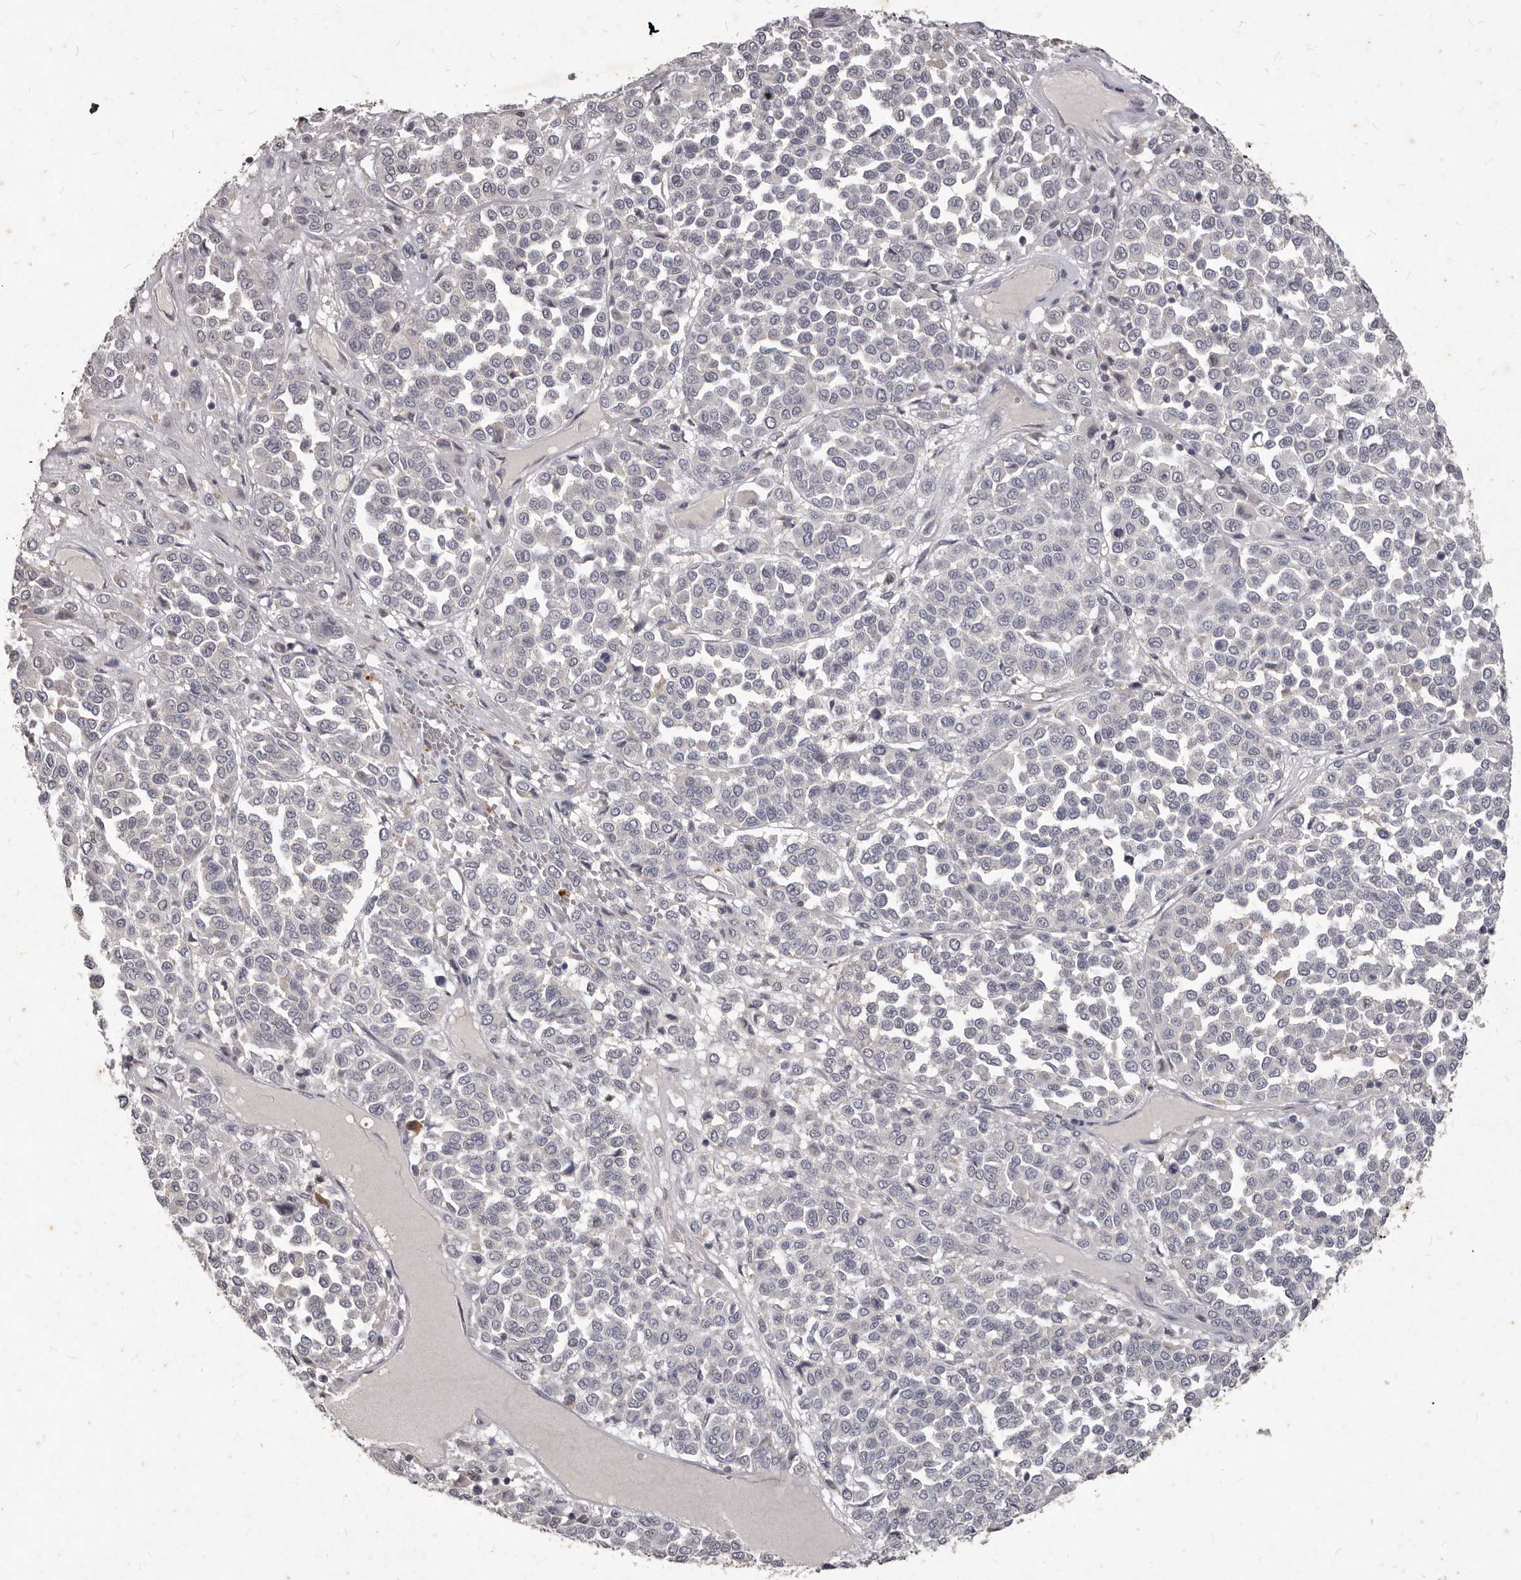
{"staining": {"intensity": "negative", "quantity": "none", "location": "none"}, "tissue": "melanoma", "cell_type": "Tumor cells", "image_type": "cancer", "snomed": [{"axis": "morphology", "description": "Malignant melanoma, Metastatic site"}, {"axis": "topography", "description": "Pancreas"}], "caption": "Immunohistochemistry image of human melanoma stained for a protein (brown), which displays no expression in tumor cells.", "gene": "GPRC5C", "patient": {"sex": "female", "age": 30}}